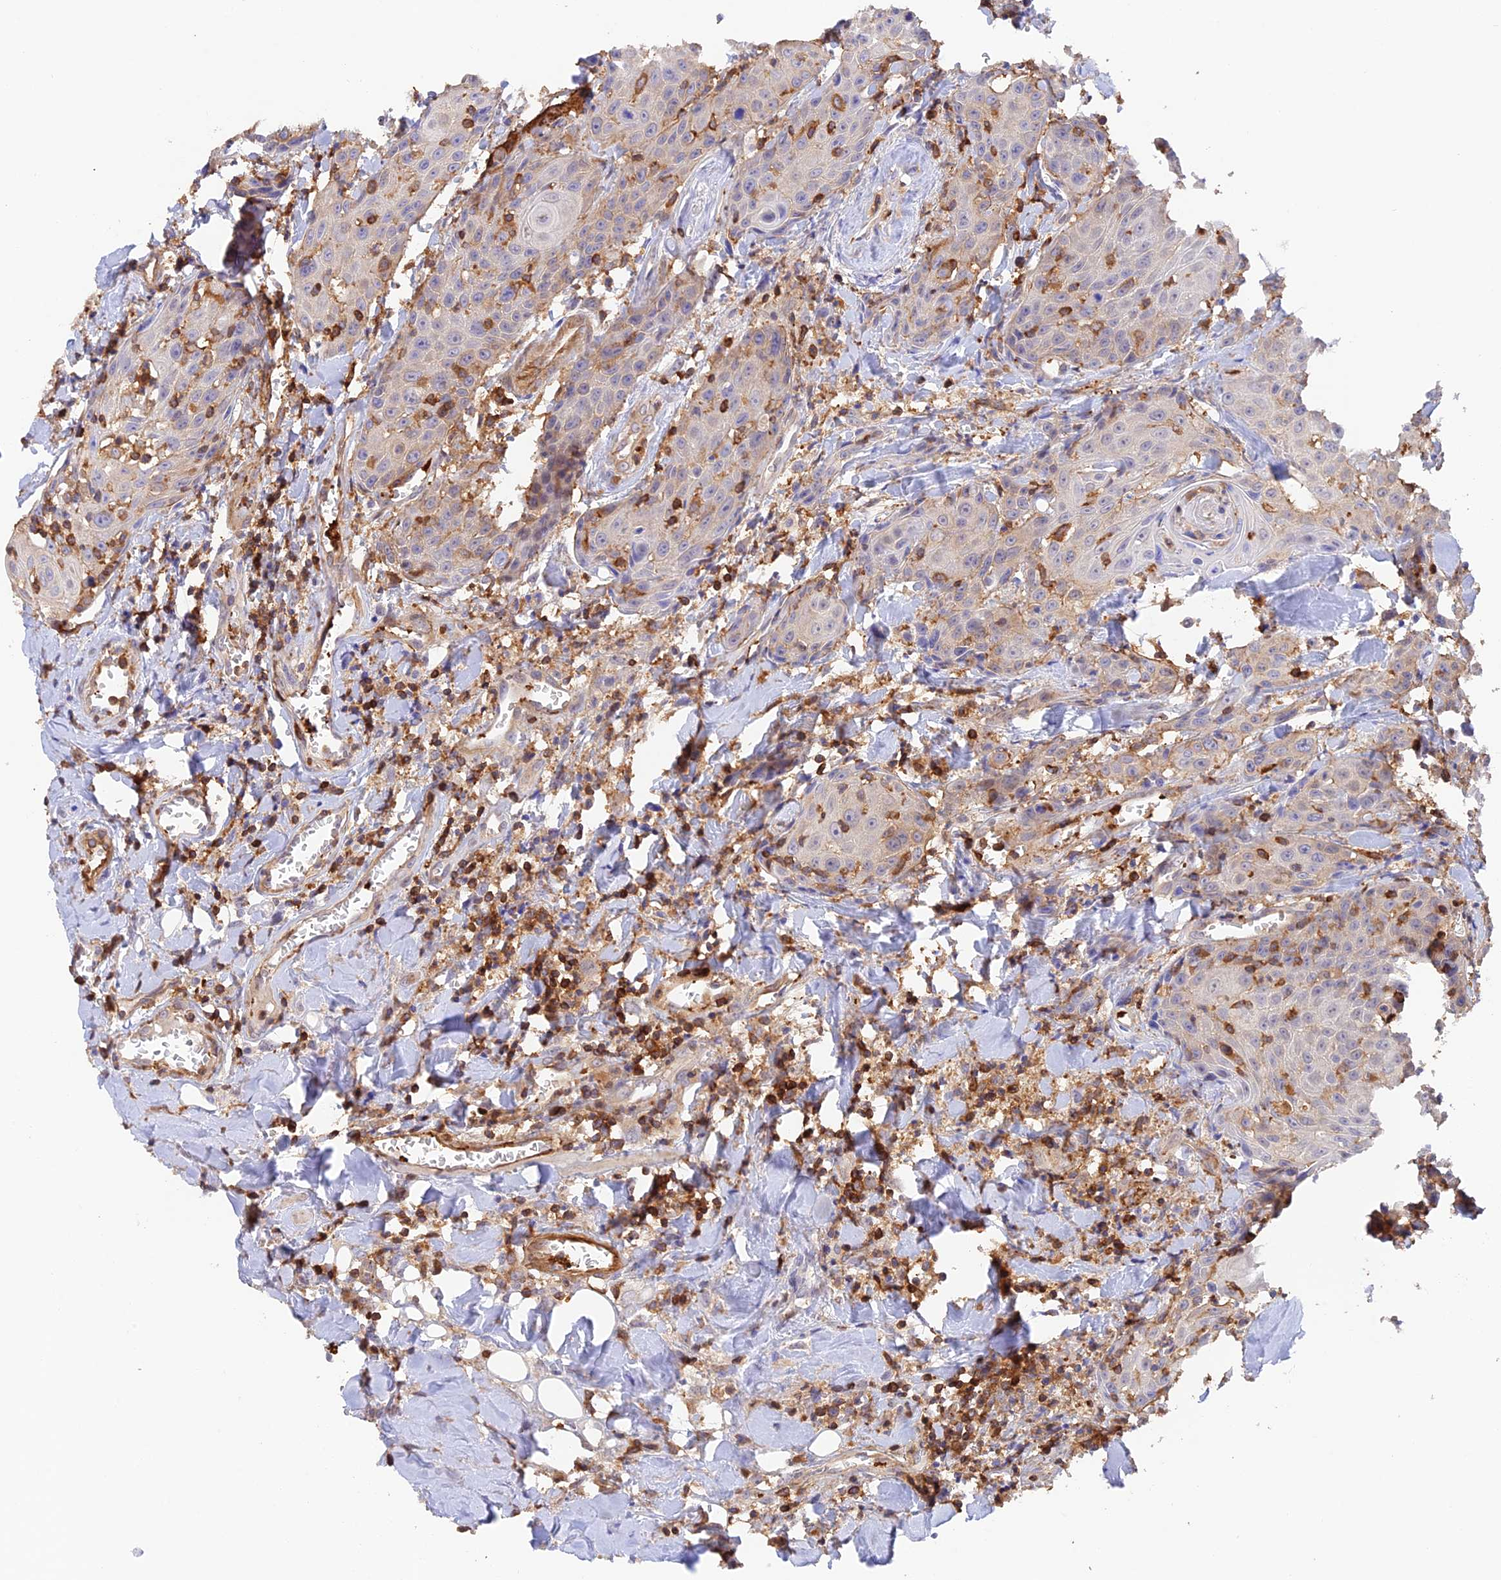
{"staining": {"intensity": "negative", "quantity": "none", "location": "none"}, "tissue": "head and neck cancer", "cell_type": "Tumor cells", "image_type": "cancer", "snomed": [{"axis": "morphology", "description": "Squamous cell carcinoma, NOS"}, {"axis": "topography", "description": "Oral tissue"}, {"axis": "topography", "description": "Head-Neck"}], "caption": "Tumor cells are negative for brown protein staining in head and neck cancer. (Stains: DAB (3,3'-diaminobenzidine) immunohistochemistry (IHC) with hematoxylin counter stain, Microscopy: brightfield microscopy at high magnification).", "gene": "DENND1C", "patient": {"sex": "female", "age": 82}}